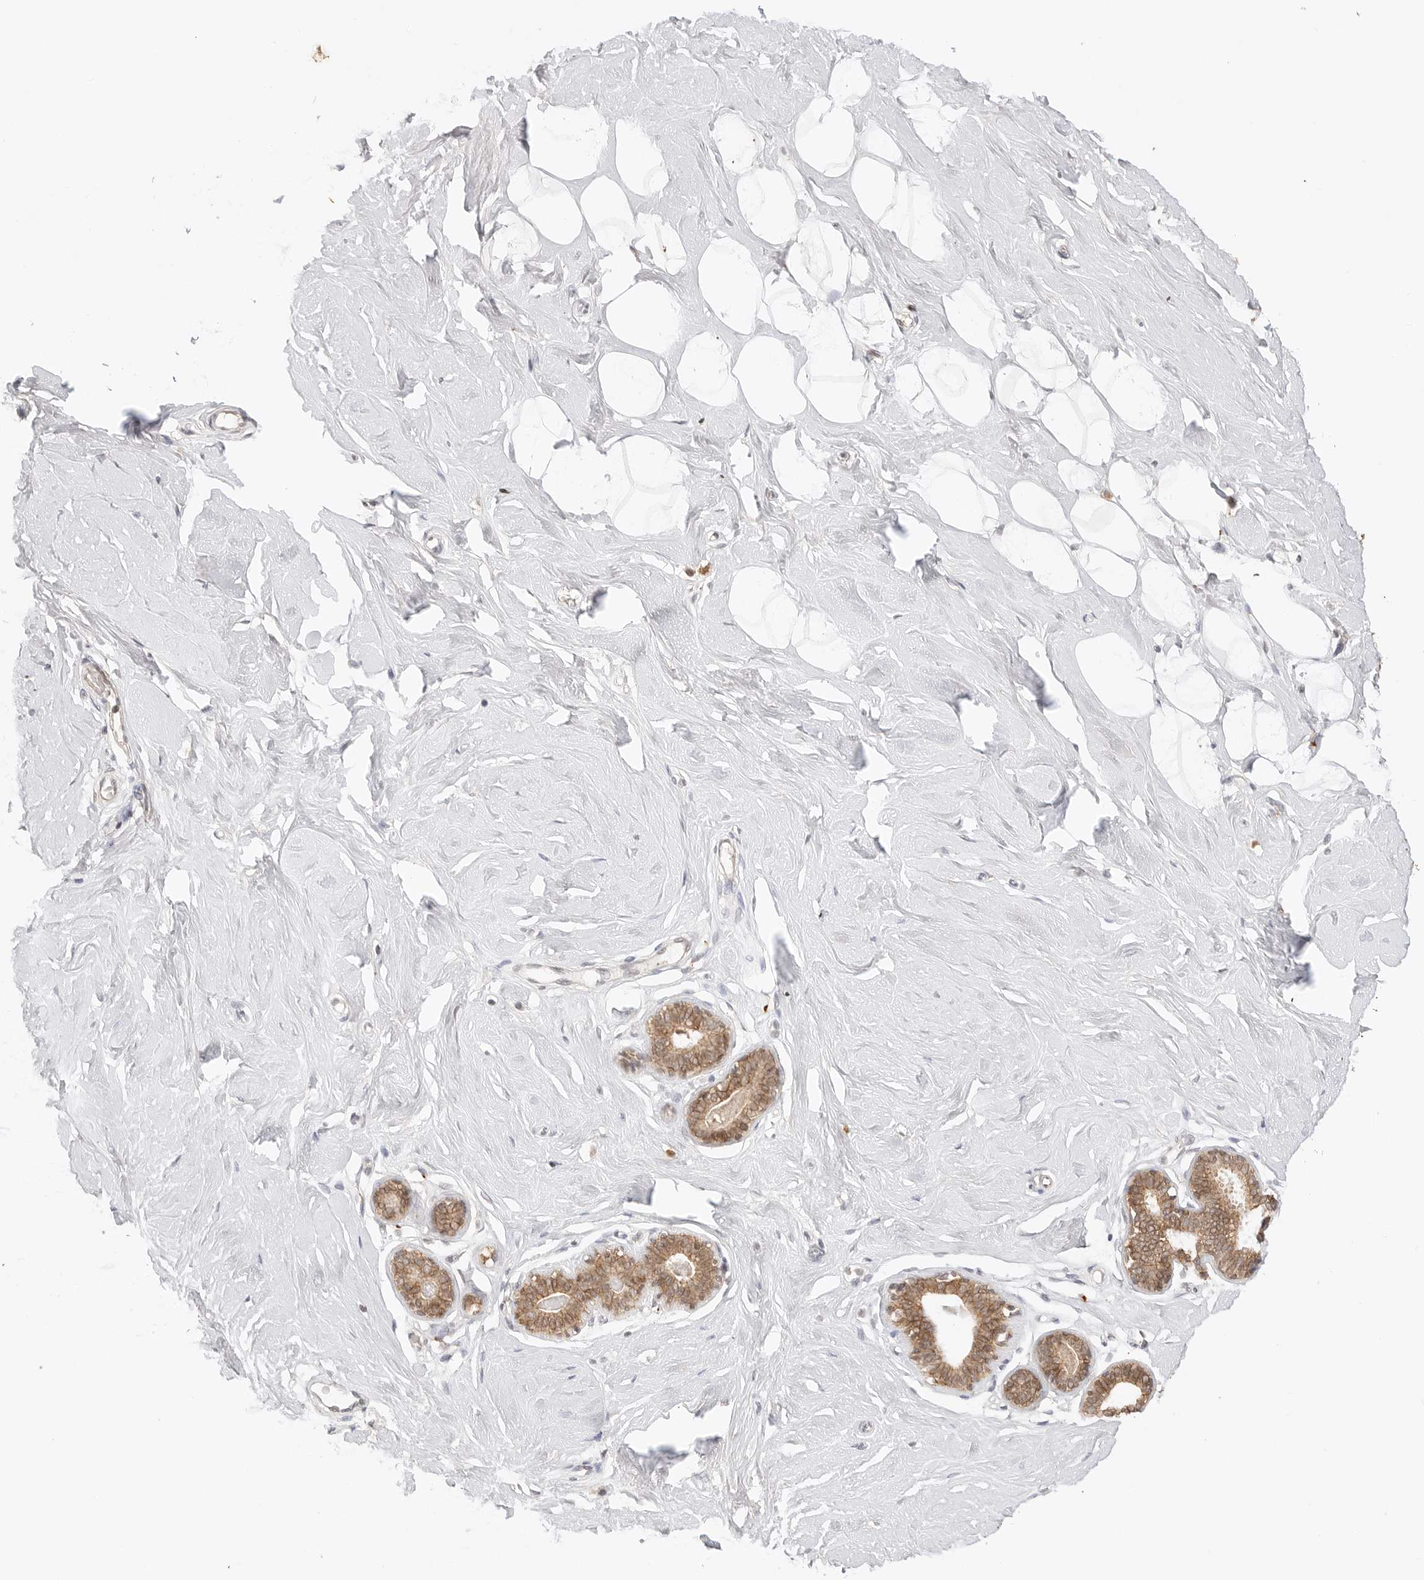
{"staining": {"intensity": "negative", "quantity": "none", "location": "none"}, "tissue": "breast", "cell_type": "Adipocytes", "image_type": "normal", "snomed": [{"axis": "morphology", "description": "Normal tissue, NOS"}, {"axis": "topography", "description": "Breast"}], "caption": "Benign breast was stained to show a protein in brown. There is no significant staining in adipocytes. (Brightfield microscopy of DAB IHC at high magnification).", "gene": "EPHA1", "patient": {"sex": "female", "age": 23}}